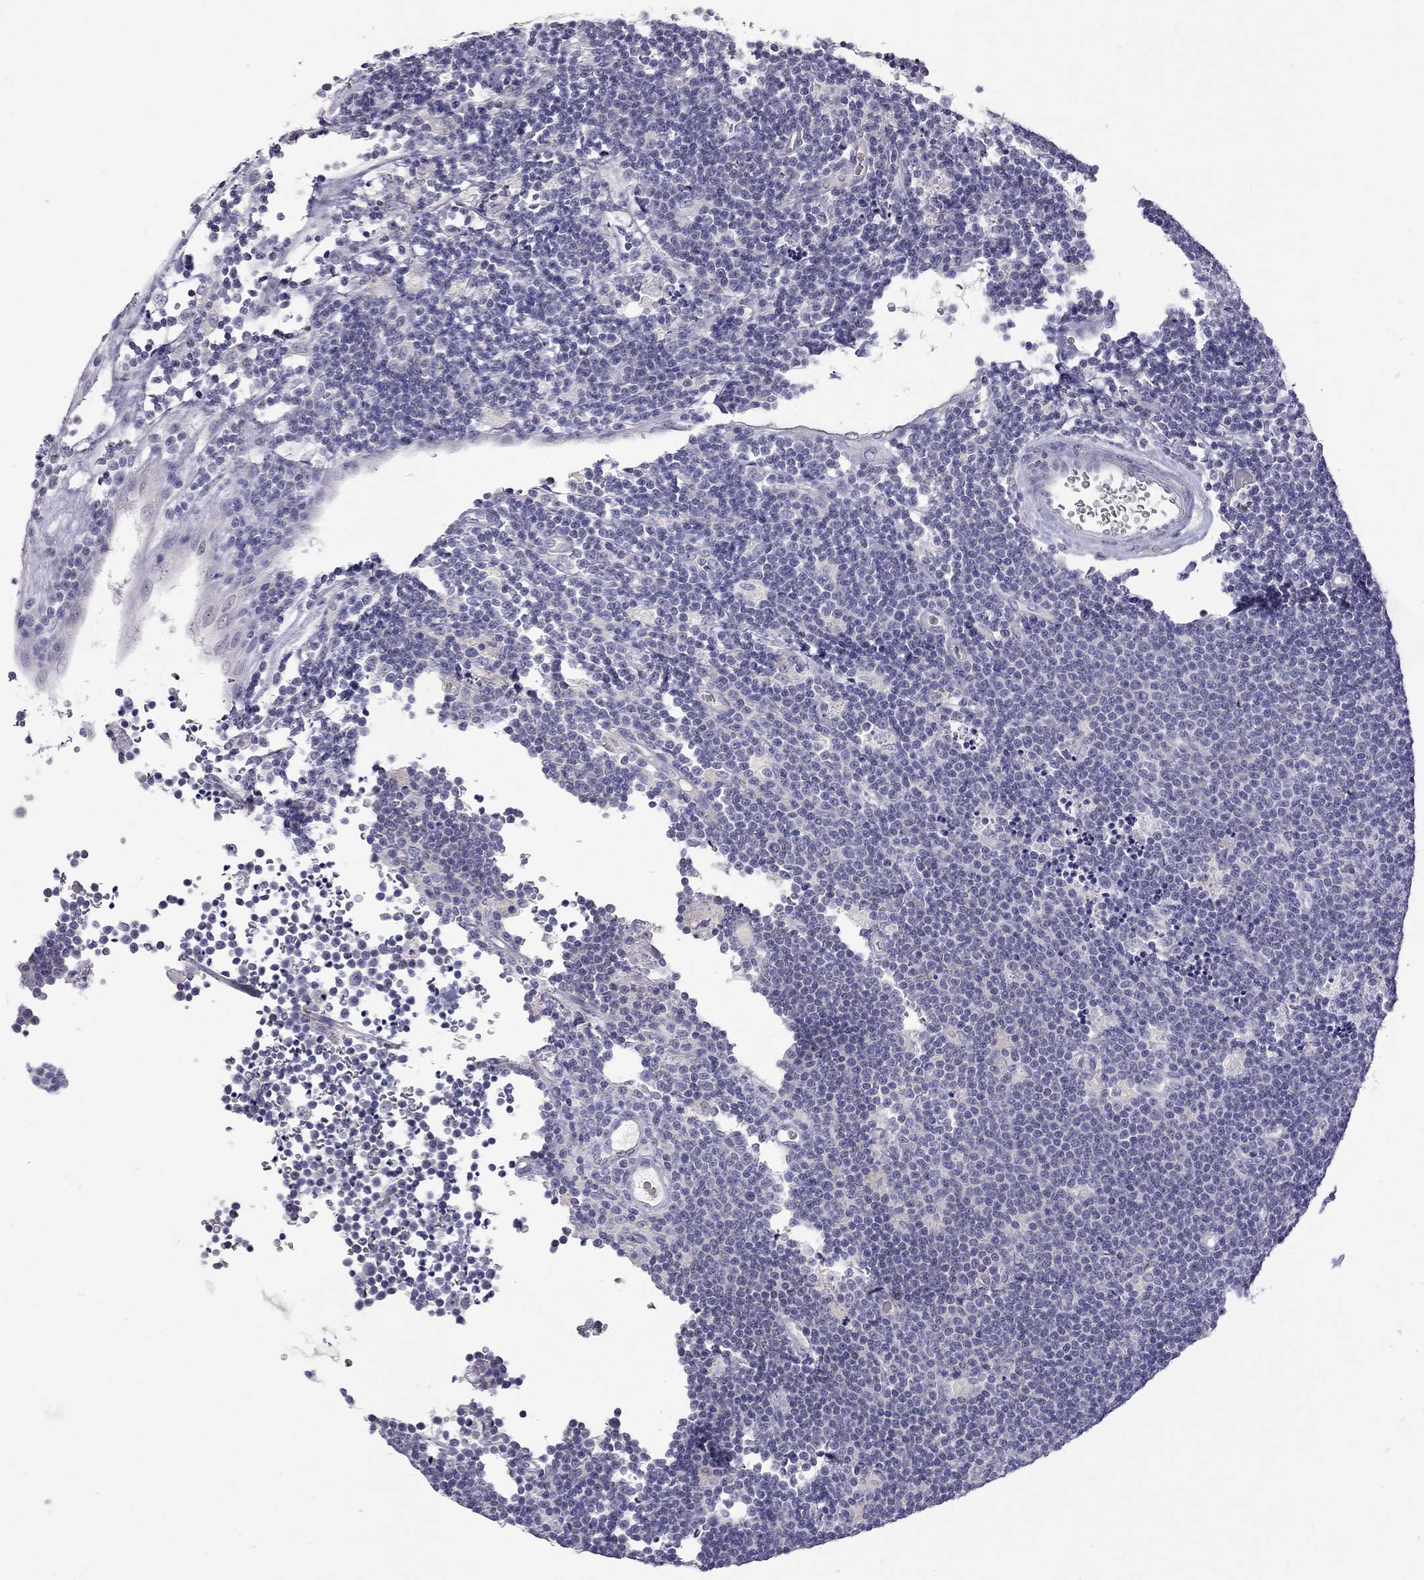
{"staining": {"intensity": "negative", "quantity": "none", "location": "none"}, "tissue": "lymphoma", "cell_type": "Tumor cells", "image_type": "cancer", "snomed": [{"axis": "morphology", "description": "Malignant lymphoma, non-Hodgkin's type, Low grade"}, {"axis": "topography", "description": "Brain"}], "caption": "This micrograph is of lymphoma stained with immunohistochemistry (IHC) to label a protein in brown with the nuclei are counter-stained blue. There is no expression in tumor cells. The staining was performed using DAB to visualize the protein expression in brown, while the nuclei were stained in blue with hematoxylin (Magnification: 20x).", "gene": "MUC16", "patient": {"sex": "female", "age": 66}}